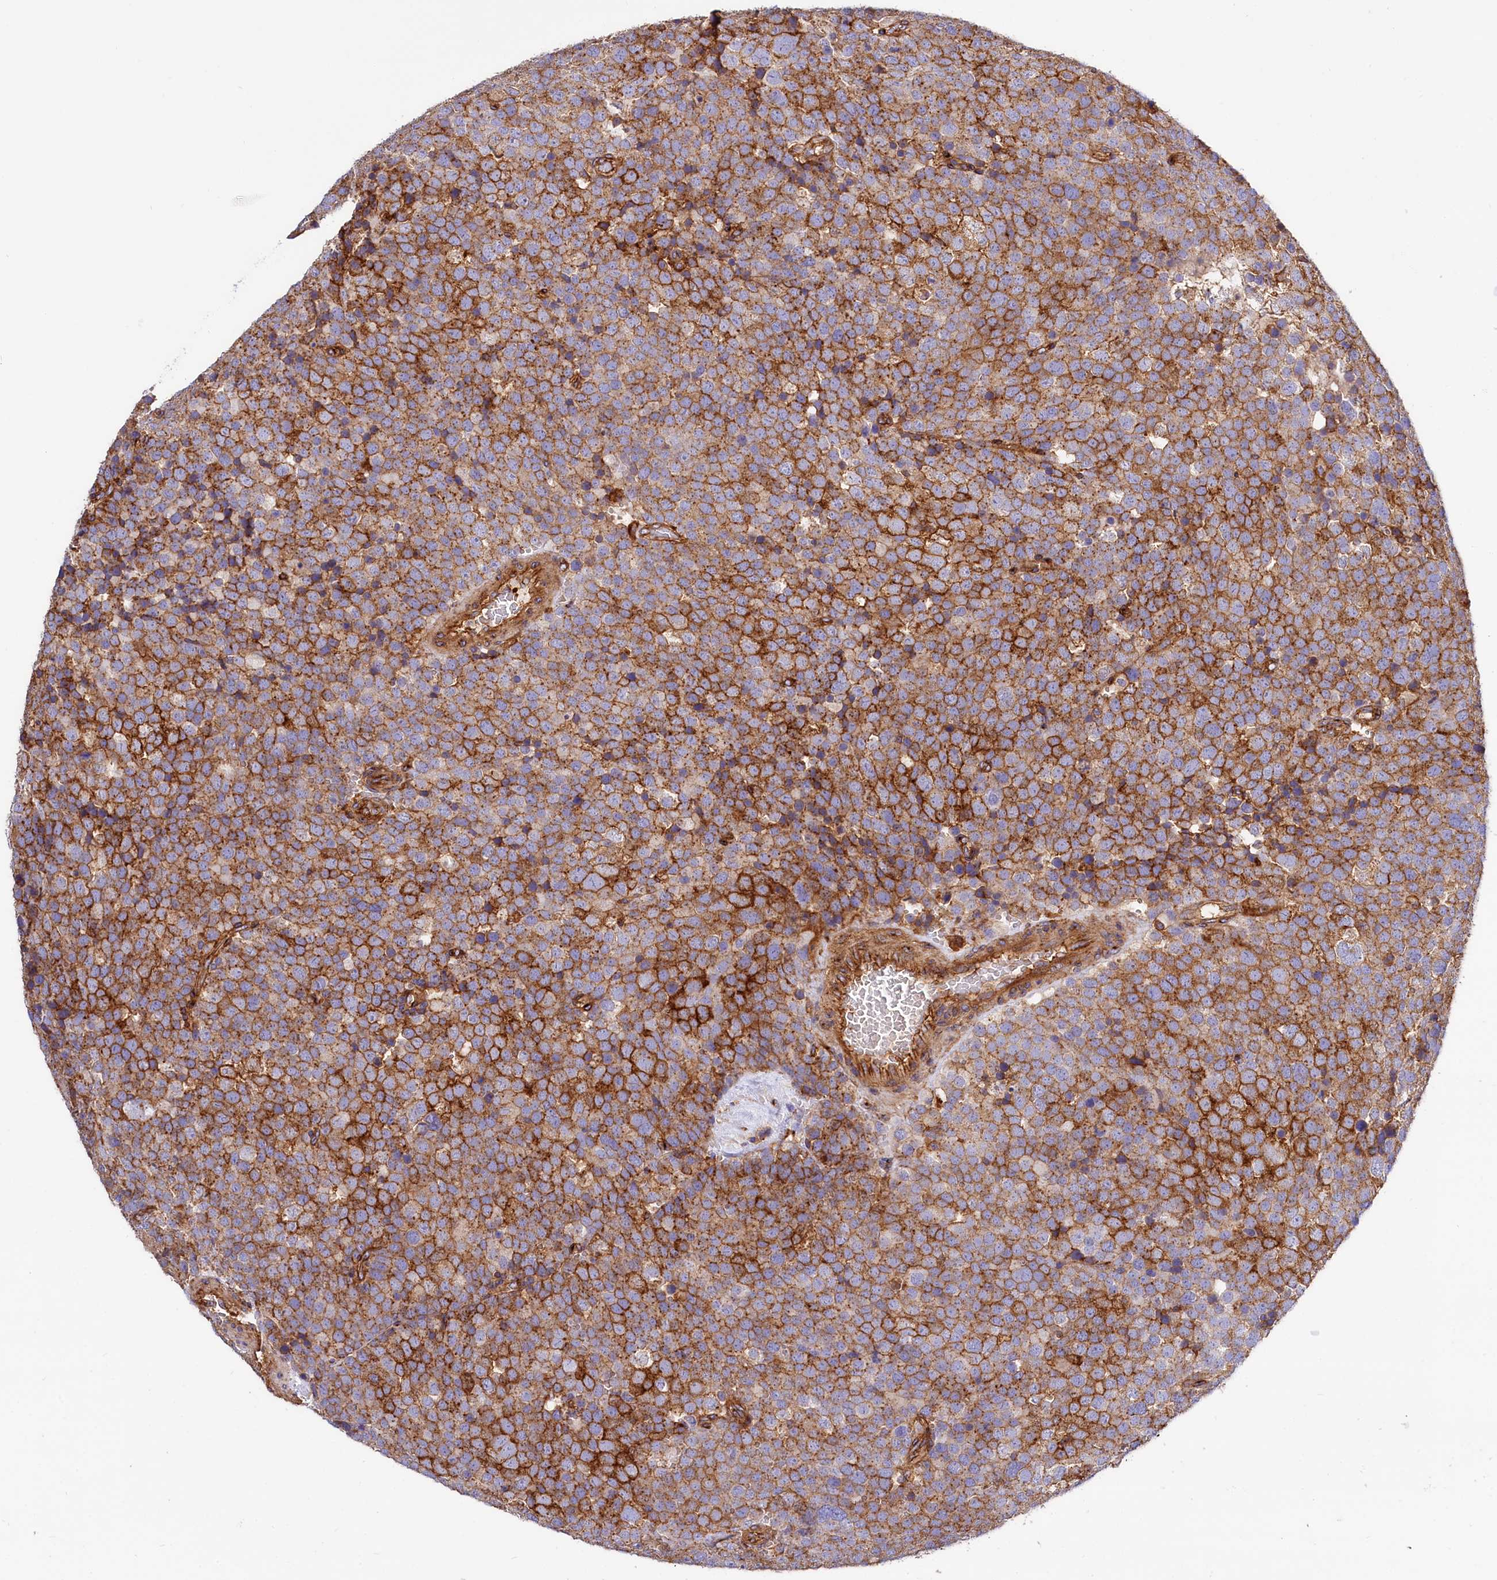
{"staining": {"intensity": "strong", "quantity": ">75%", "location": "cytoplasmic/membranous"}, "tissue": "testis cancer", "cell_type": "Tumor cells", "image_type": "cancer", "snomed": [{"axis": "morphology", "description": "Seminoma, NOS"}, {"axis": "topography", "description": "Testis"}], "caption": "Human testis cancer (seminoma) stained with a protein marker demonstrates strong staining in tumor cells.", "gene": "ANO6", "patient": {"sex": "male", "age": 71}}